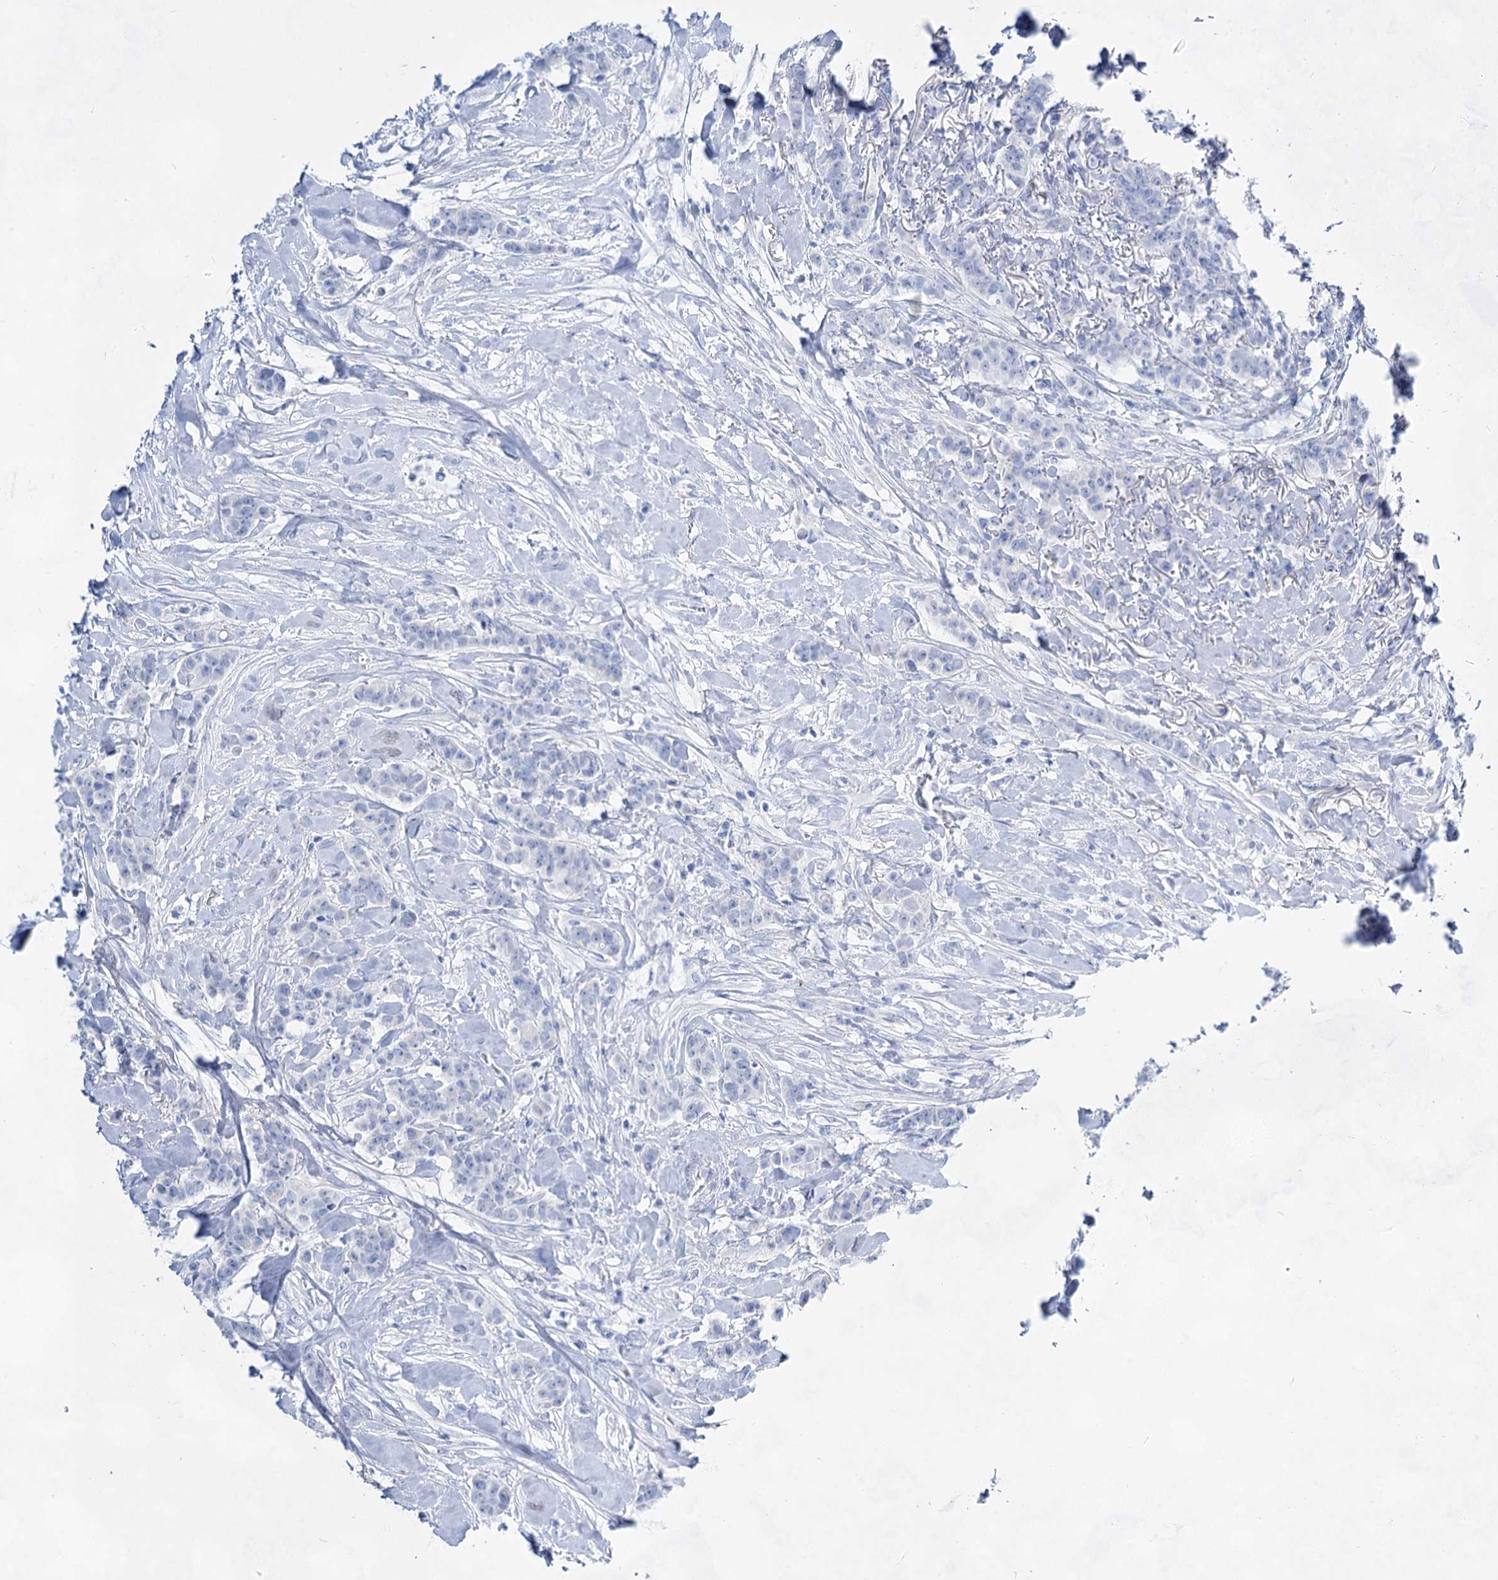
{"staining": {"intensity": "negative", "quantity": "none", "location": "none"}, "tissue": "breast cancer", "cell_type": "Tumor cells", "image_type": "cancer", "snomed": [{"axis": "morphology", "description": "Duct carcinoma"}, {"axis": "topography", "description": "Breast"}], "caption": "There is no significant positivity in tumor cells of breast infiltrating ductal carcinoma. (DAB (3,3'-diaminobenzidine) immunohistochemistry, high magnification).", "gene": "ACRV1", "patient": {"sex": "female", "age": 40}}